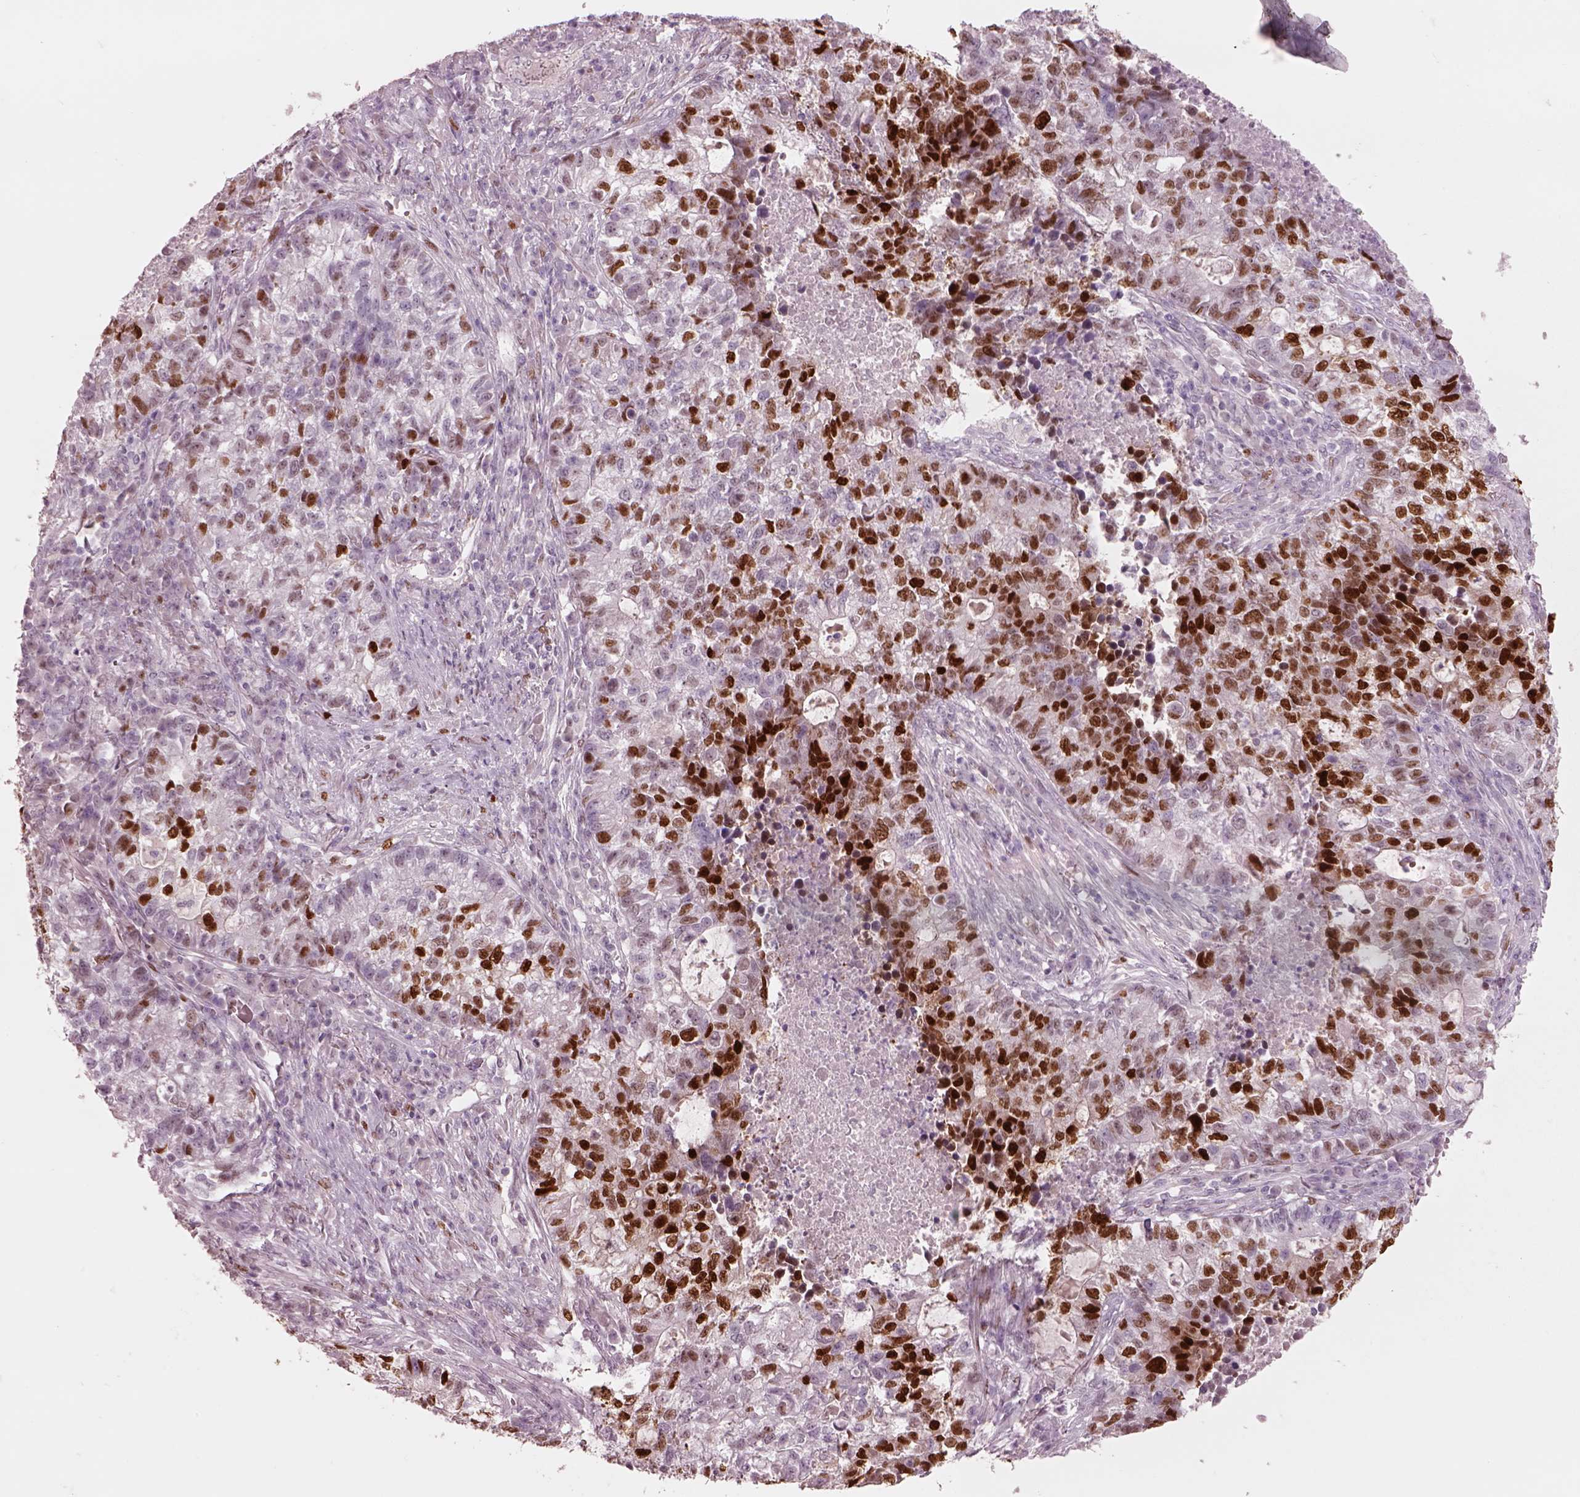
{"staining": {"intensity": "strong", "quantity": ">75%", "location": "nuclear"}, "tissue": "lung cancer", "cell_type": "Tumor cells", "image_type": "cancer", "snomed": [{"axis": "morphology", "description": "Adenocarcinoma, NOS"}, {"axis": "topography", "description": "Lung"}], "caption": "Immunohistochemical staining of lung adenocarcinoma shows high levels of strong nuclear positivity in approximately >75% of tumor cells.", "gene": "SOX9", "patient": {"sex": "male", "age": 57}}